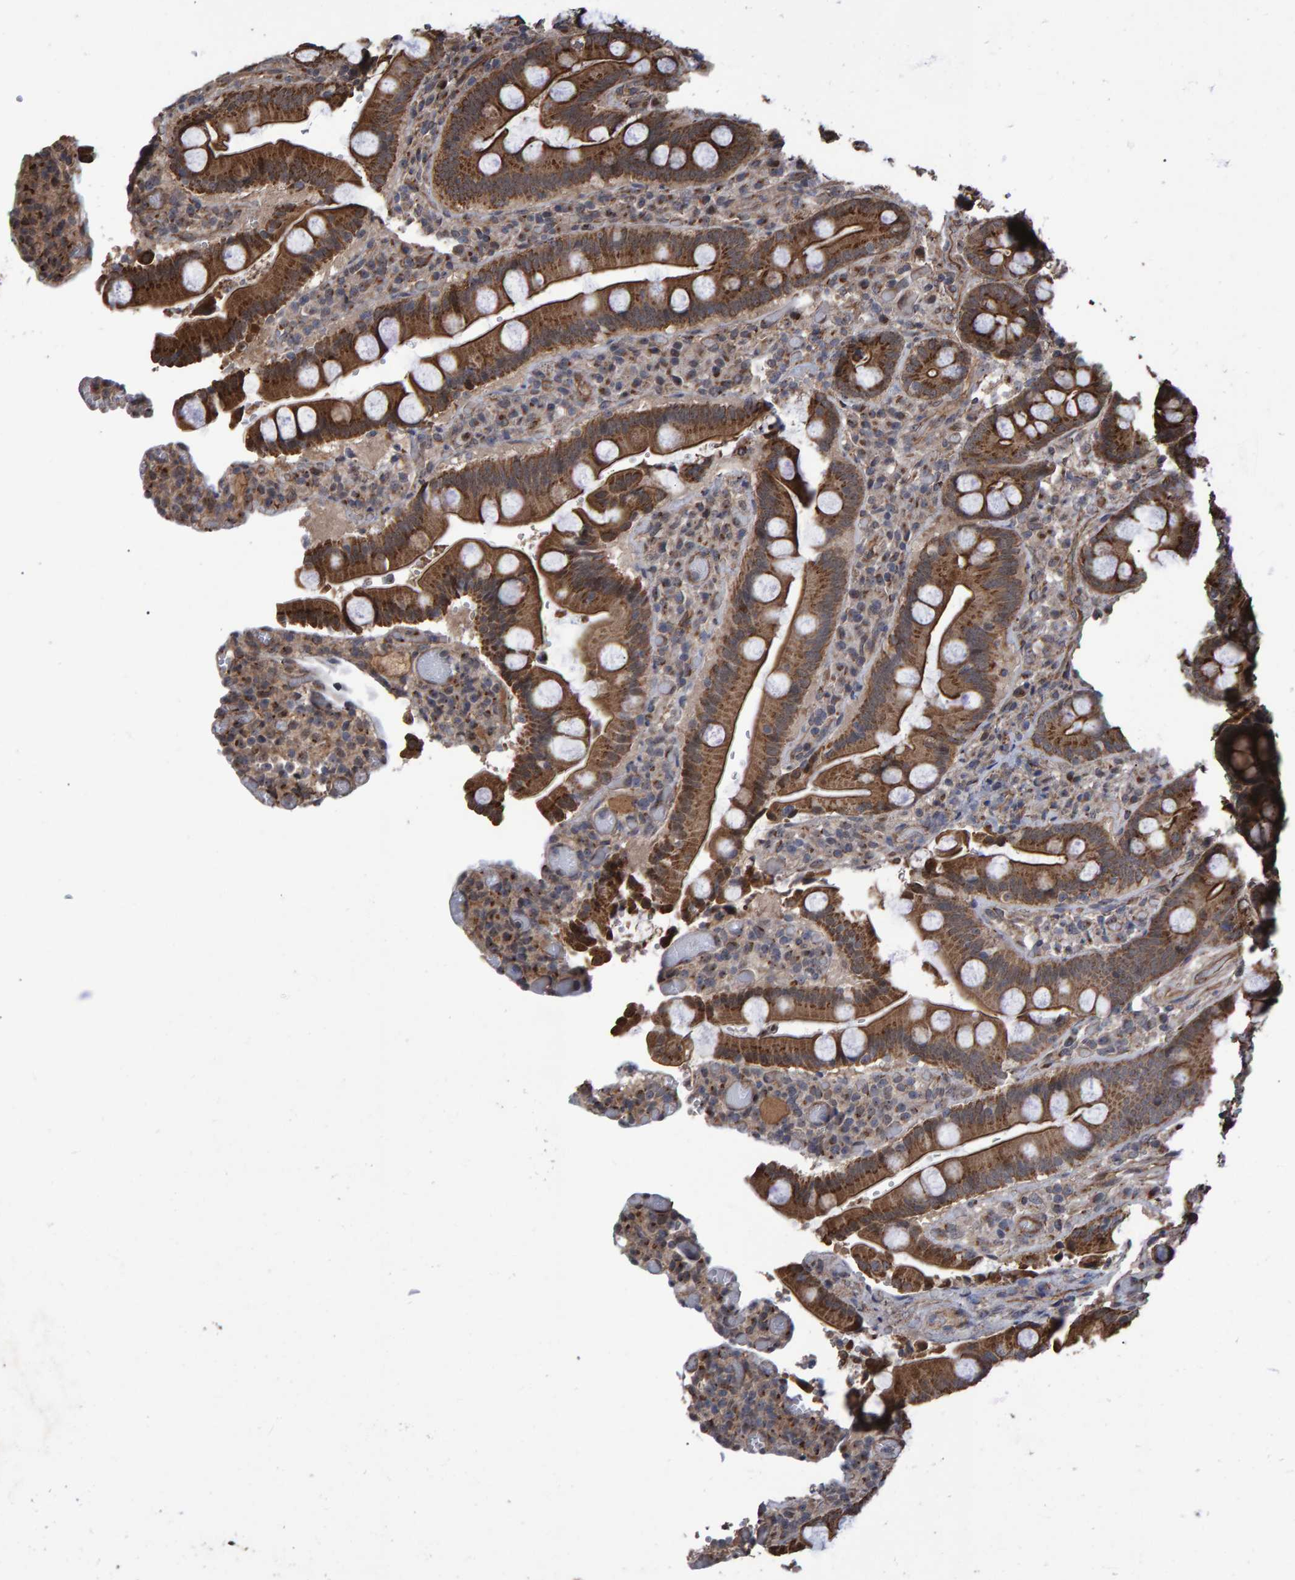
{"staining": {"intensity": "strong", "quantity": ">75%", "location": "cytoplasmic/membranous"}, "tissue": "duodenum", "cell_type": "Glandular cells", "image_type": "normal", "snomed": [{"axis": "morphology", "description": "Normal tissue, NOS"}, {"axis": "topography", "description": "Small intestine, NOS"}], "caption": "Protein expression analysis of unremarkable human duodenum reveals strong cytoplasmic/membranous staining in about >75% of glandular cells.", "gene": "TRIM68", "patient": {"sex": "female", "age": 71}}